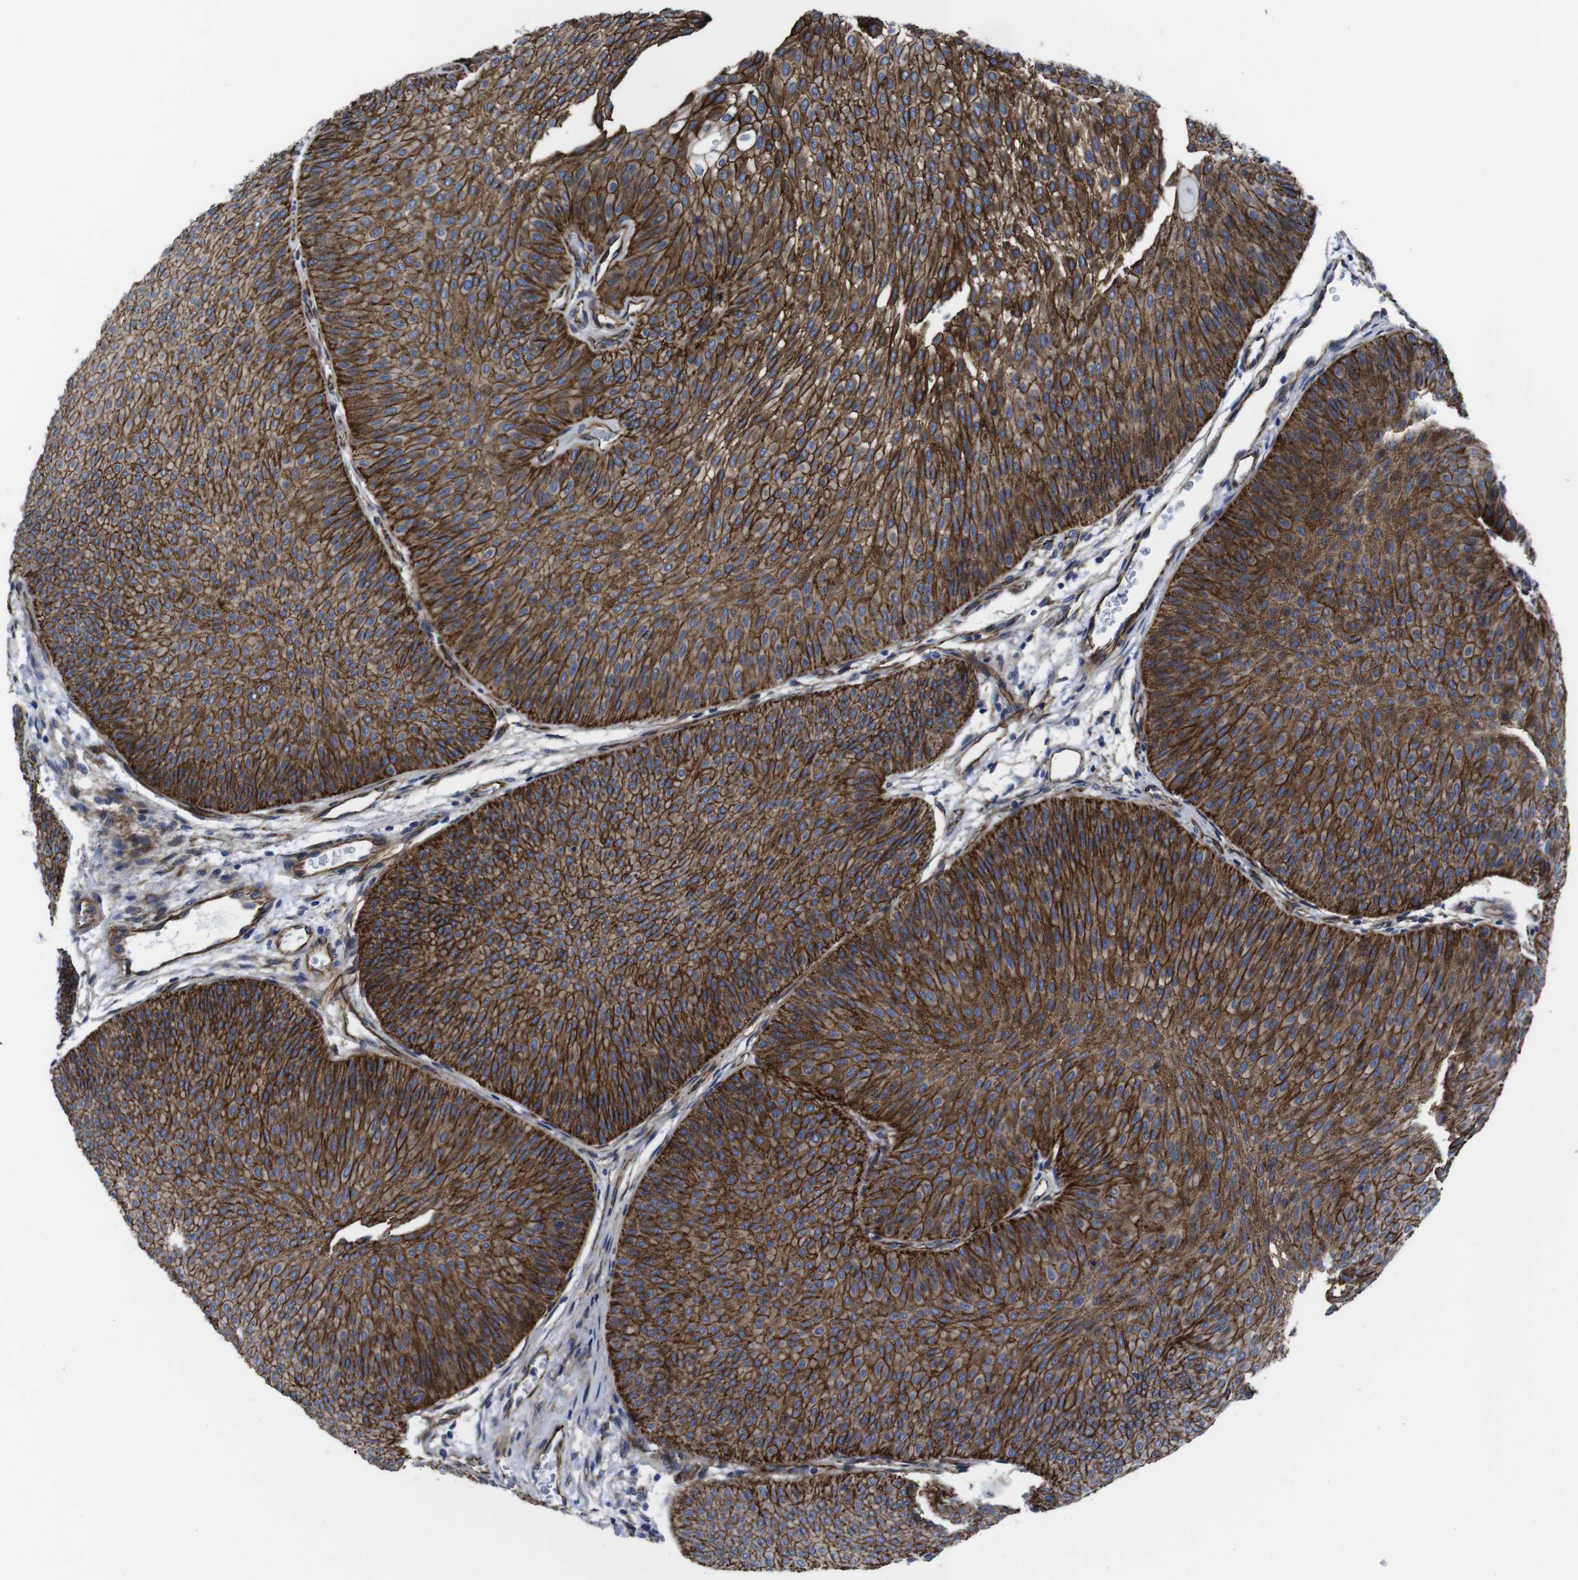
{"staining": {"intensity": "strong", "quantity": ">75%", "location": "cytoplasmic/membranous"}, "tissue": "urothelial cancer", "cell_type": "Tumor cells", "image_type": "cancer", "snomed": [{"axis": "morphology", "description": "Urothelial carcinoma, Low grade"}, {"axis": "topography", "description": "Urinary bladder"}], "caption": "Immunohistochemistry image of neoplastic tissue: human low-grade urothelial carcinoma stained using immunohistochemistry shows high levels of strong protein expression localized specifically in the cytoplasmic/membranous of tumor cells, appearing as a cytoplasmic/membranous brown color.", "gene": "NUMB", "patient": {"sex": "female", "age": 60}}